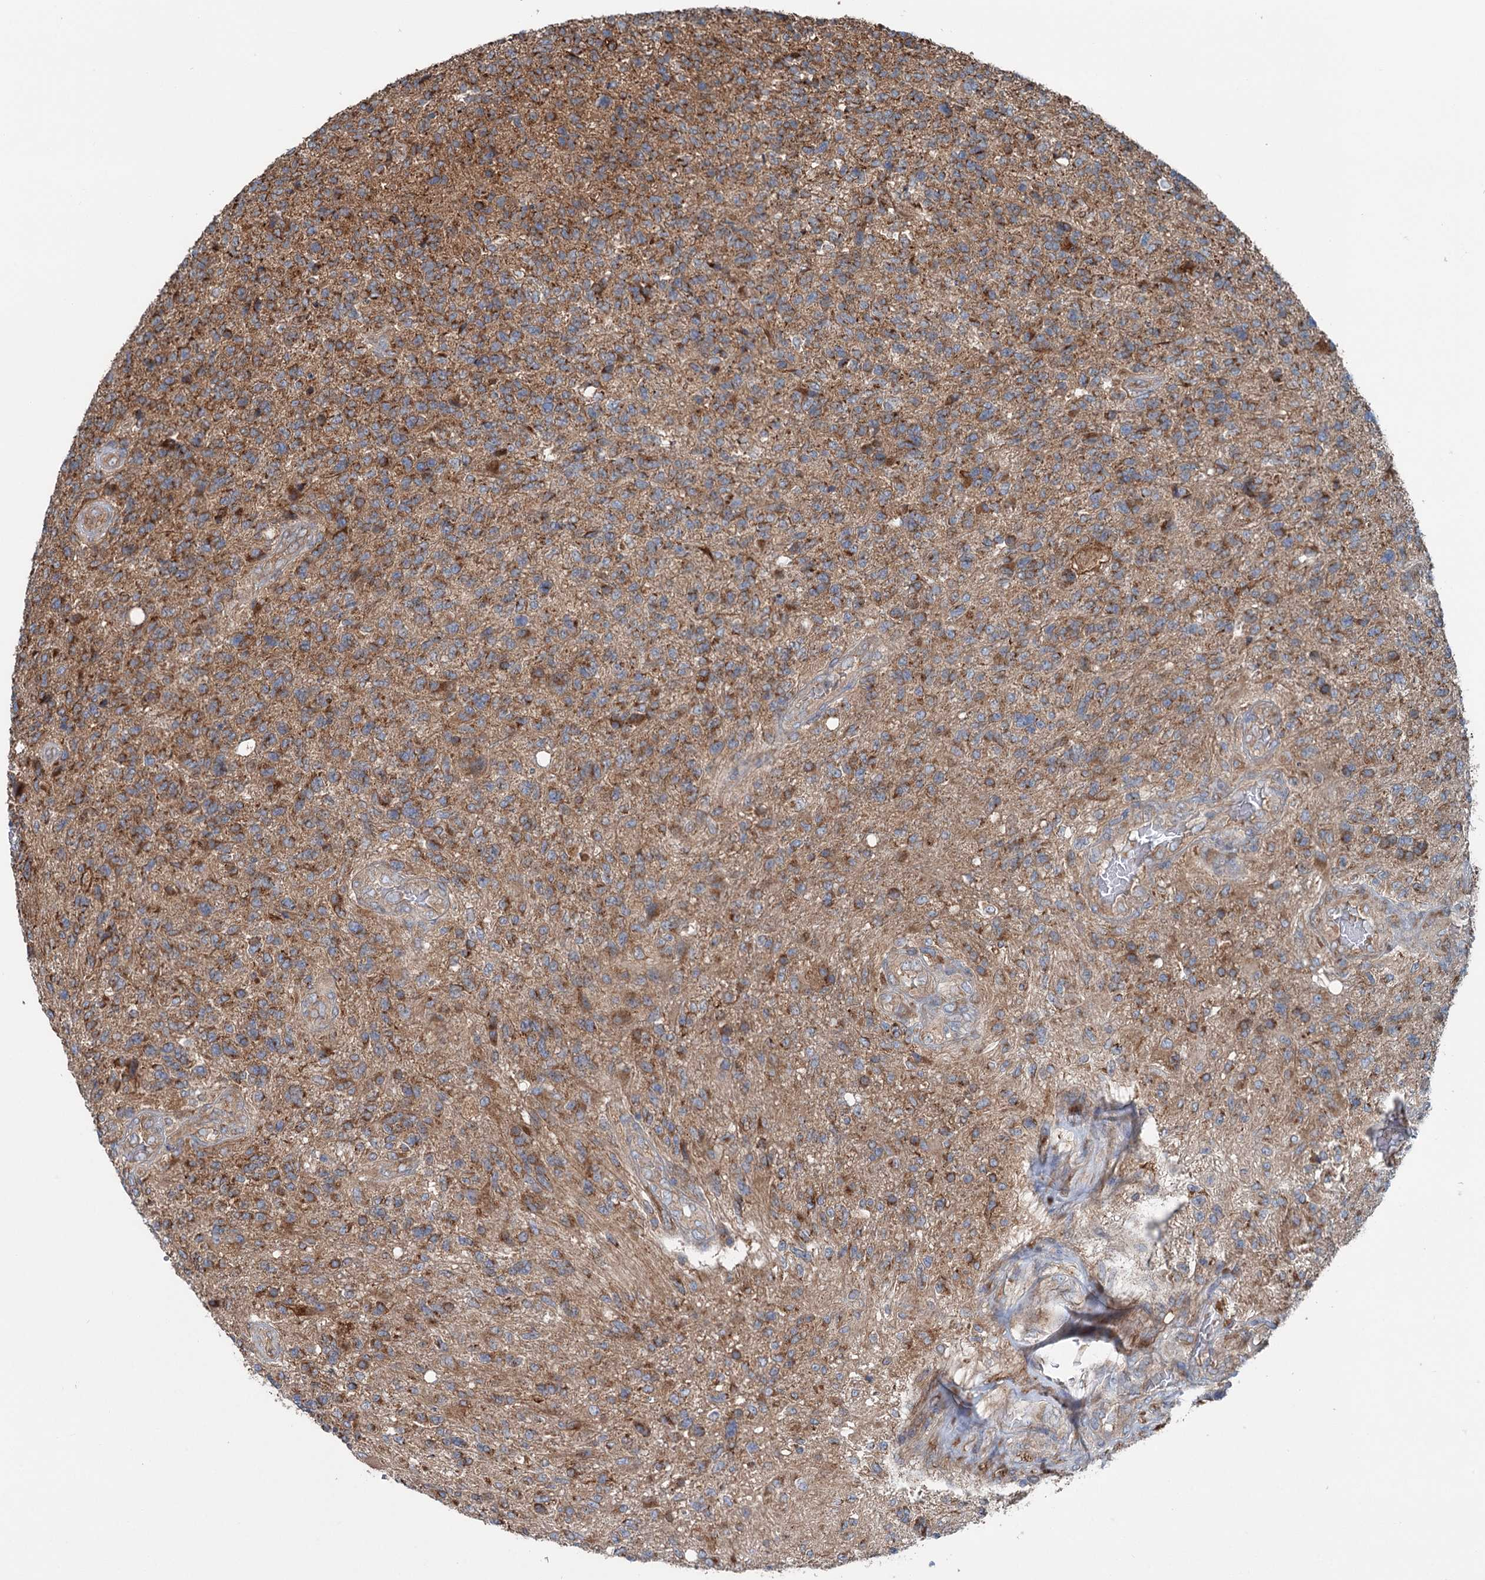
{"staining": {"intensity": "moderate", "quantity": ">75%", "location": "cytoplasmic/membranous"}, "tissue": "glioma", "cell_type": "Tumor cells", "image_type": "cancer", "snomed": [{"axis": "morphology", "description": "Glioma, malignant, High grade"}, {"axis": "topography", "description": "Brain"}], "caption": "Tumor cells exhibit medium levels of moderate cytoplasmic/membranous staining in about >75% of cells in glioma. (DAB = brown stain, brightfield microscopy at high magnification).", "gene": "CALCOCO1", "patient": {"sex": "male", "age": 56}}